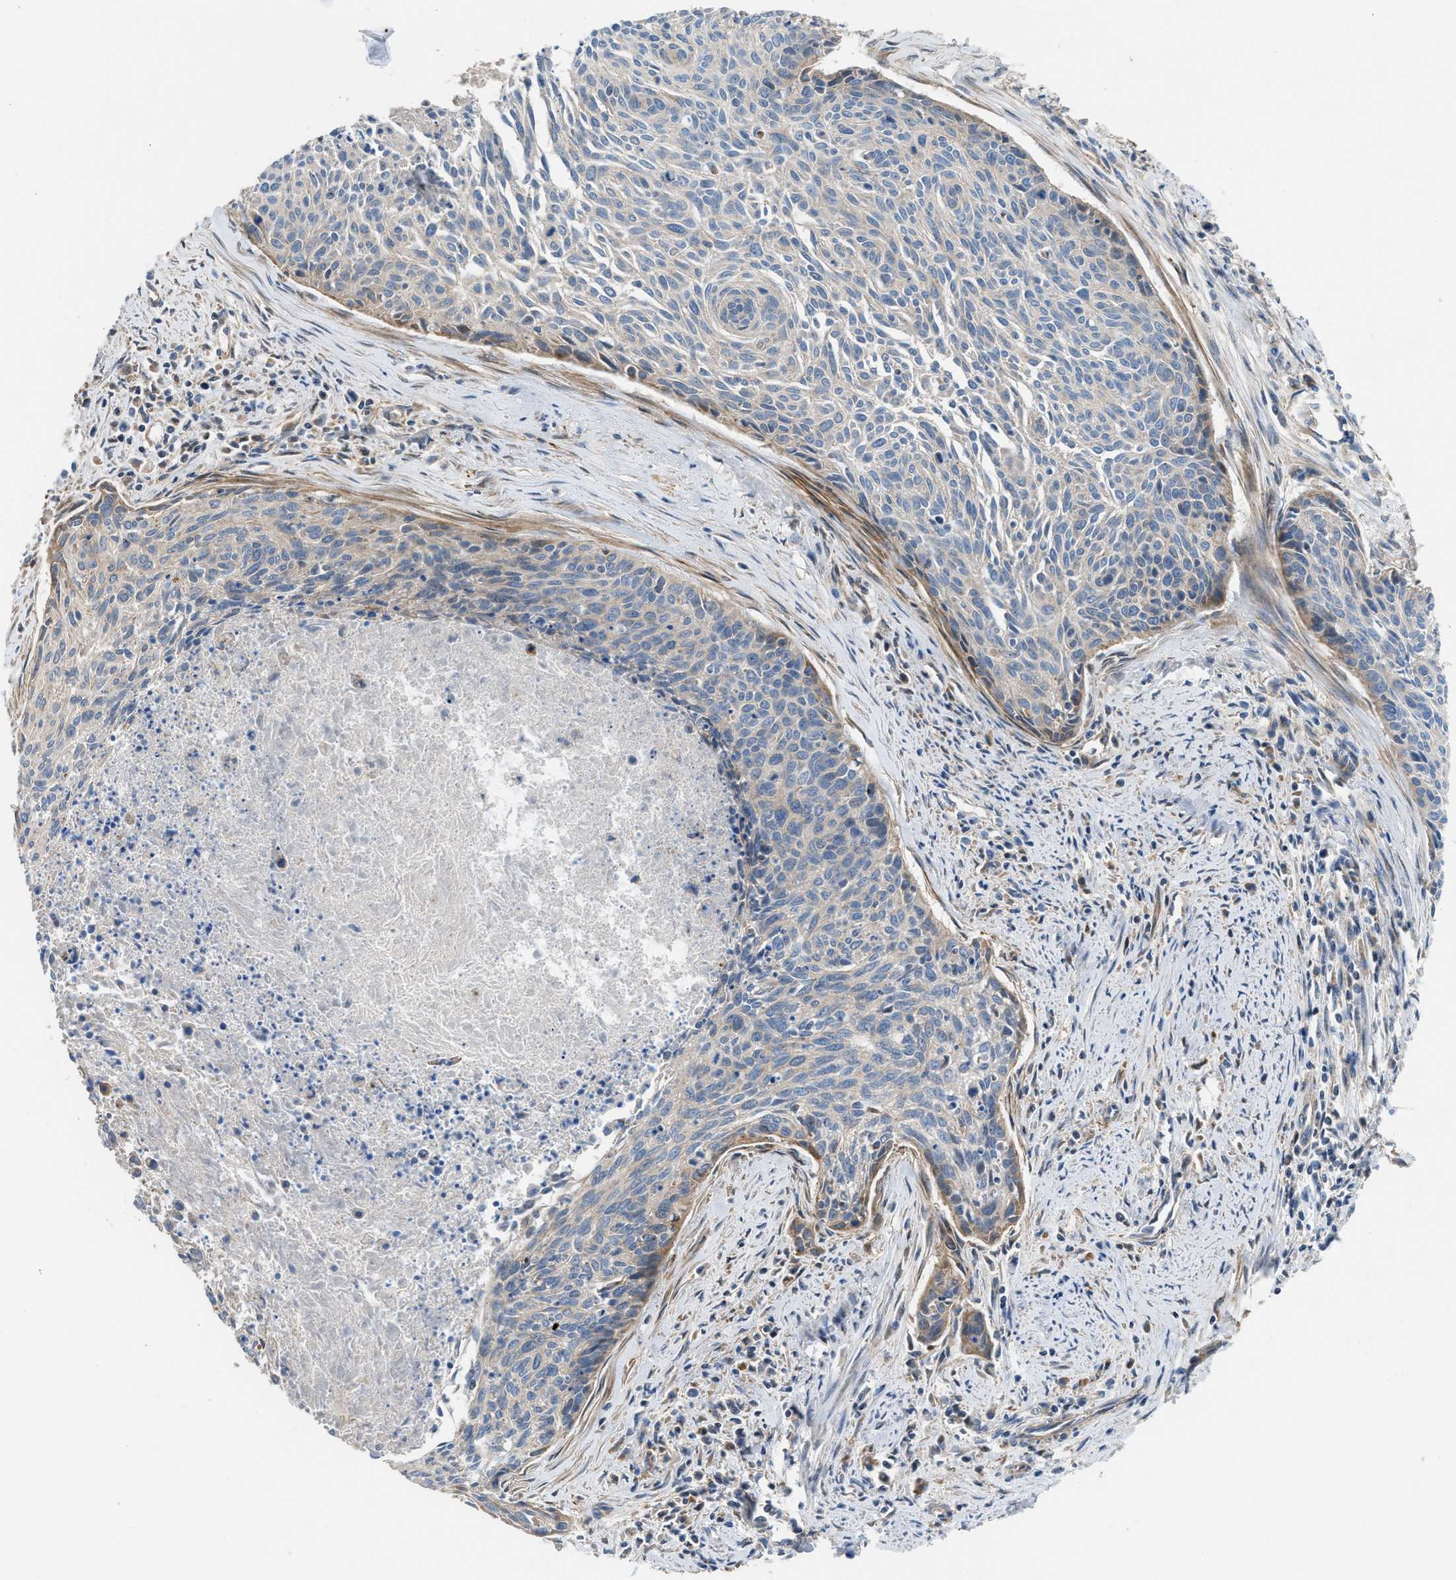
{"staining": {"intensity": "weak", "quantity": "<25%", "location": "cytoplasmic/membranous"}, "tissue": "cervical cancer", "cell_type": "Tumor cells", "image_type": "cancer", "snomed": [{"axis": "morphology", "description": "Squamous cell carcinoma, NOS"}, {"axis": "topography", "description": "Cervix"}], "caption": "This image is of cervical cancer (squamous cell carcinoma) stained with immunohistochemistry (IHC) to label a protein in brown with the nuclei are counter-stained blue. There is no staining in tumor cells.", "gene": "SLC10A3", "patient": {"sex": "female", "age": 55}}